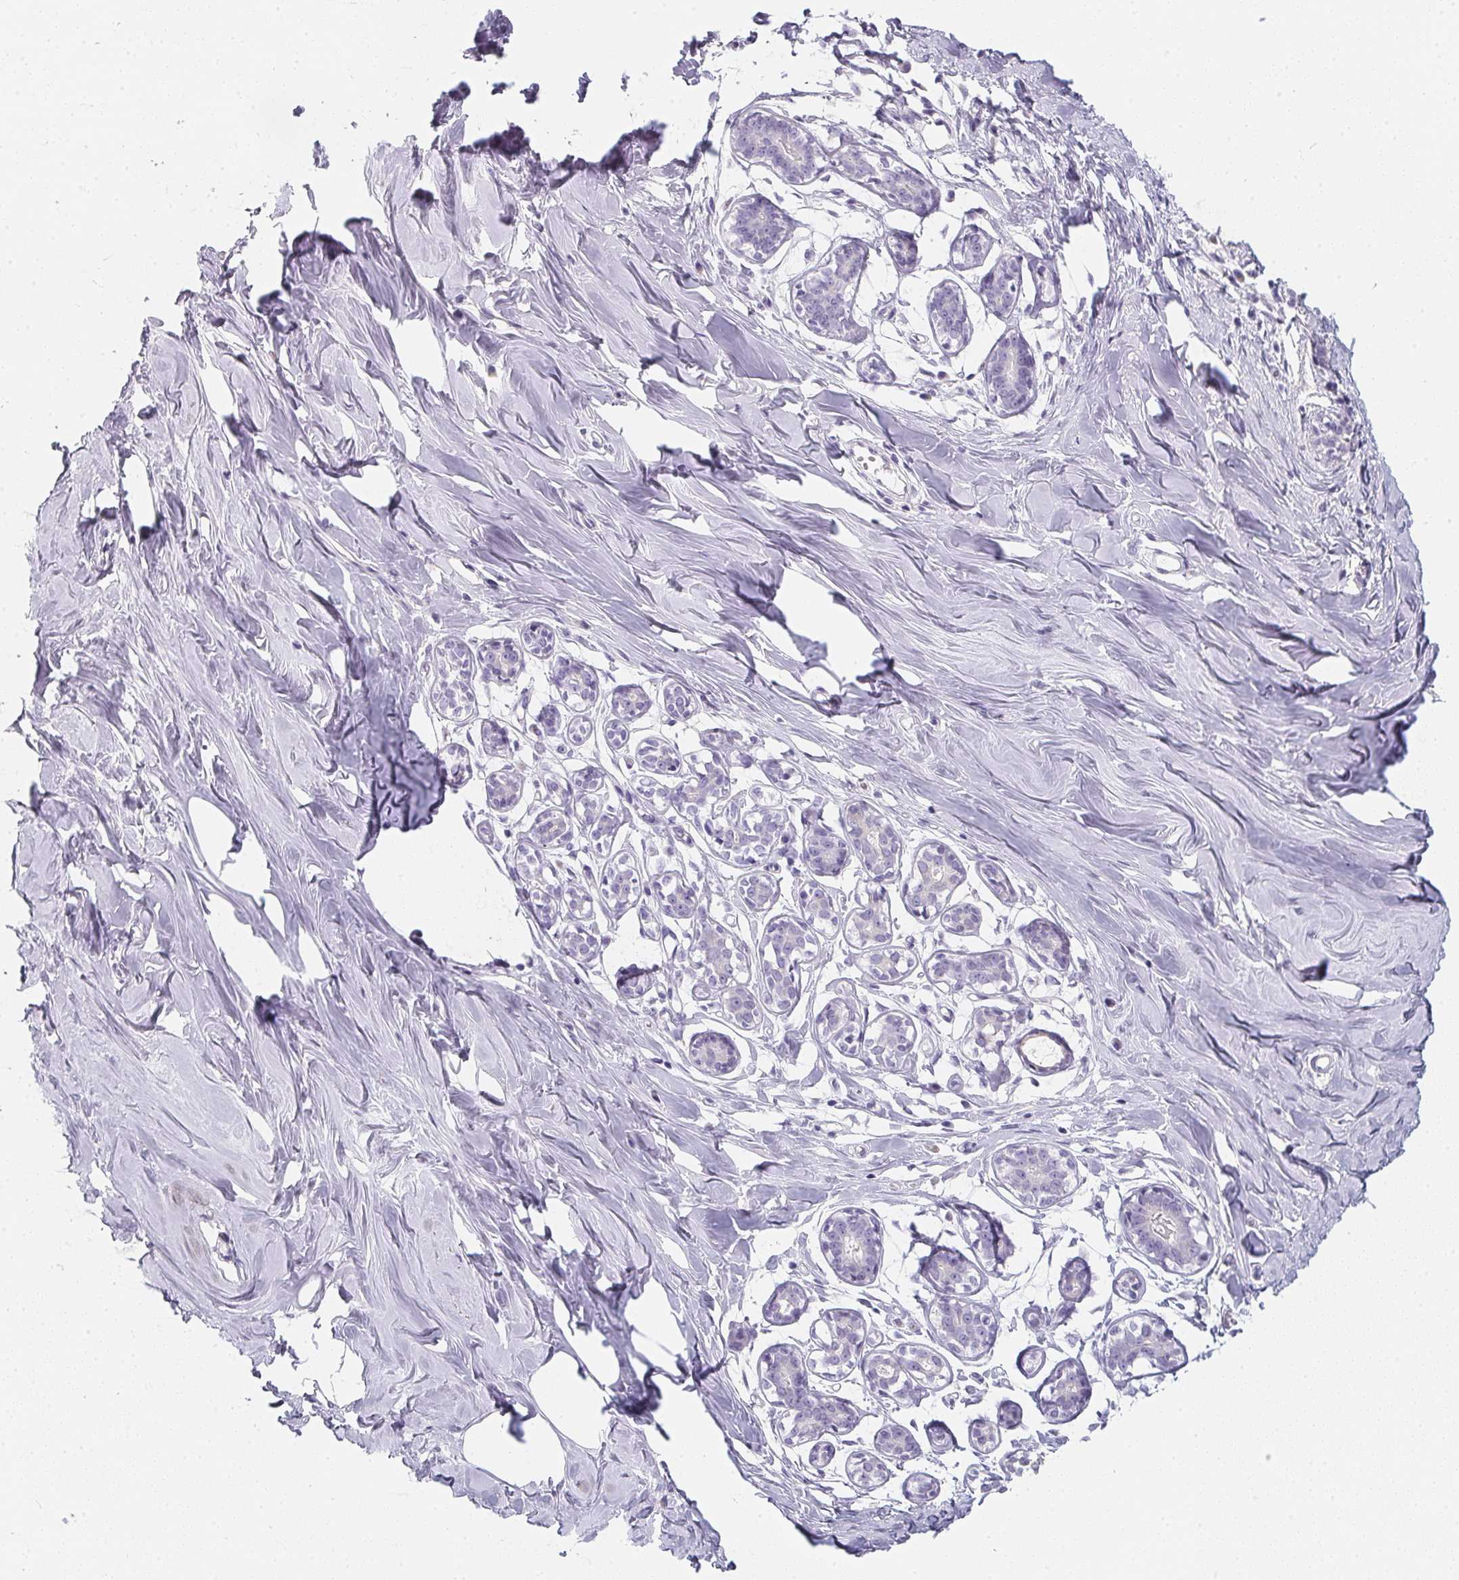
{"staining": {"intensity": "negative", "quantity": "none", "location": "none"}, "tissue": "breast", "cell_type": "Adipocytes", "image_type": "normal", "snomed": [{"axis": "morphology", "description": "Normal tissue, NOS"}, {"axis": "topography", "description": "Breast"}], "caption": "A high-resolution photomicrograph shows IHC staining of unremarkable breast, which exhibits no significant staining in adipocytes. (DAB IHC with hematoxylin counter stain).", "gene": "MAP1A", "patient": {"sex": "female", "age": 27}}